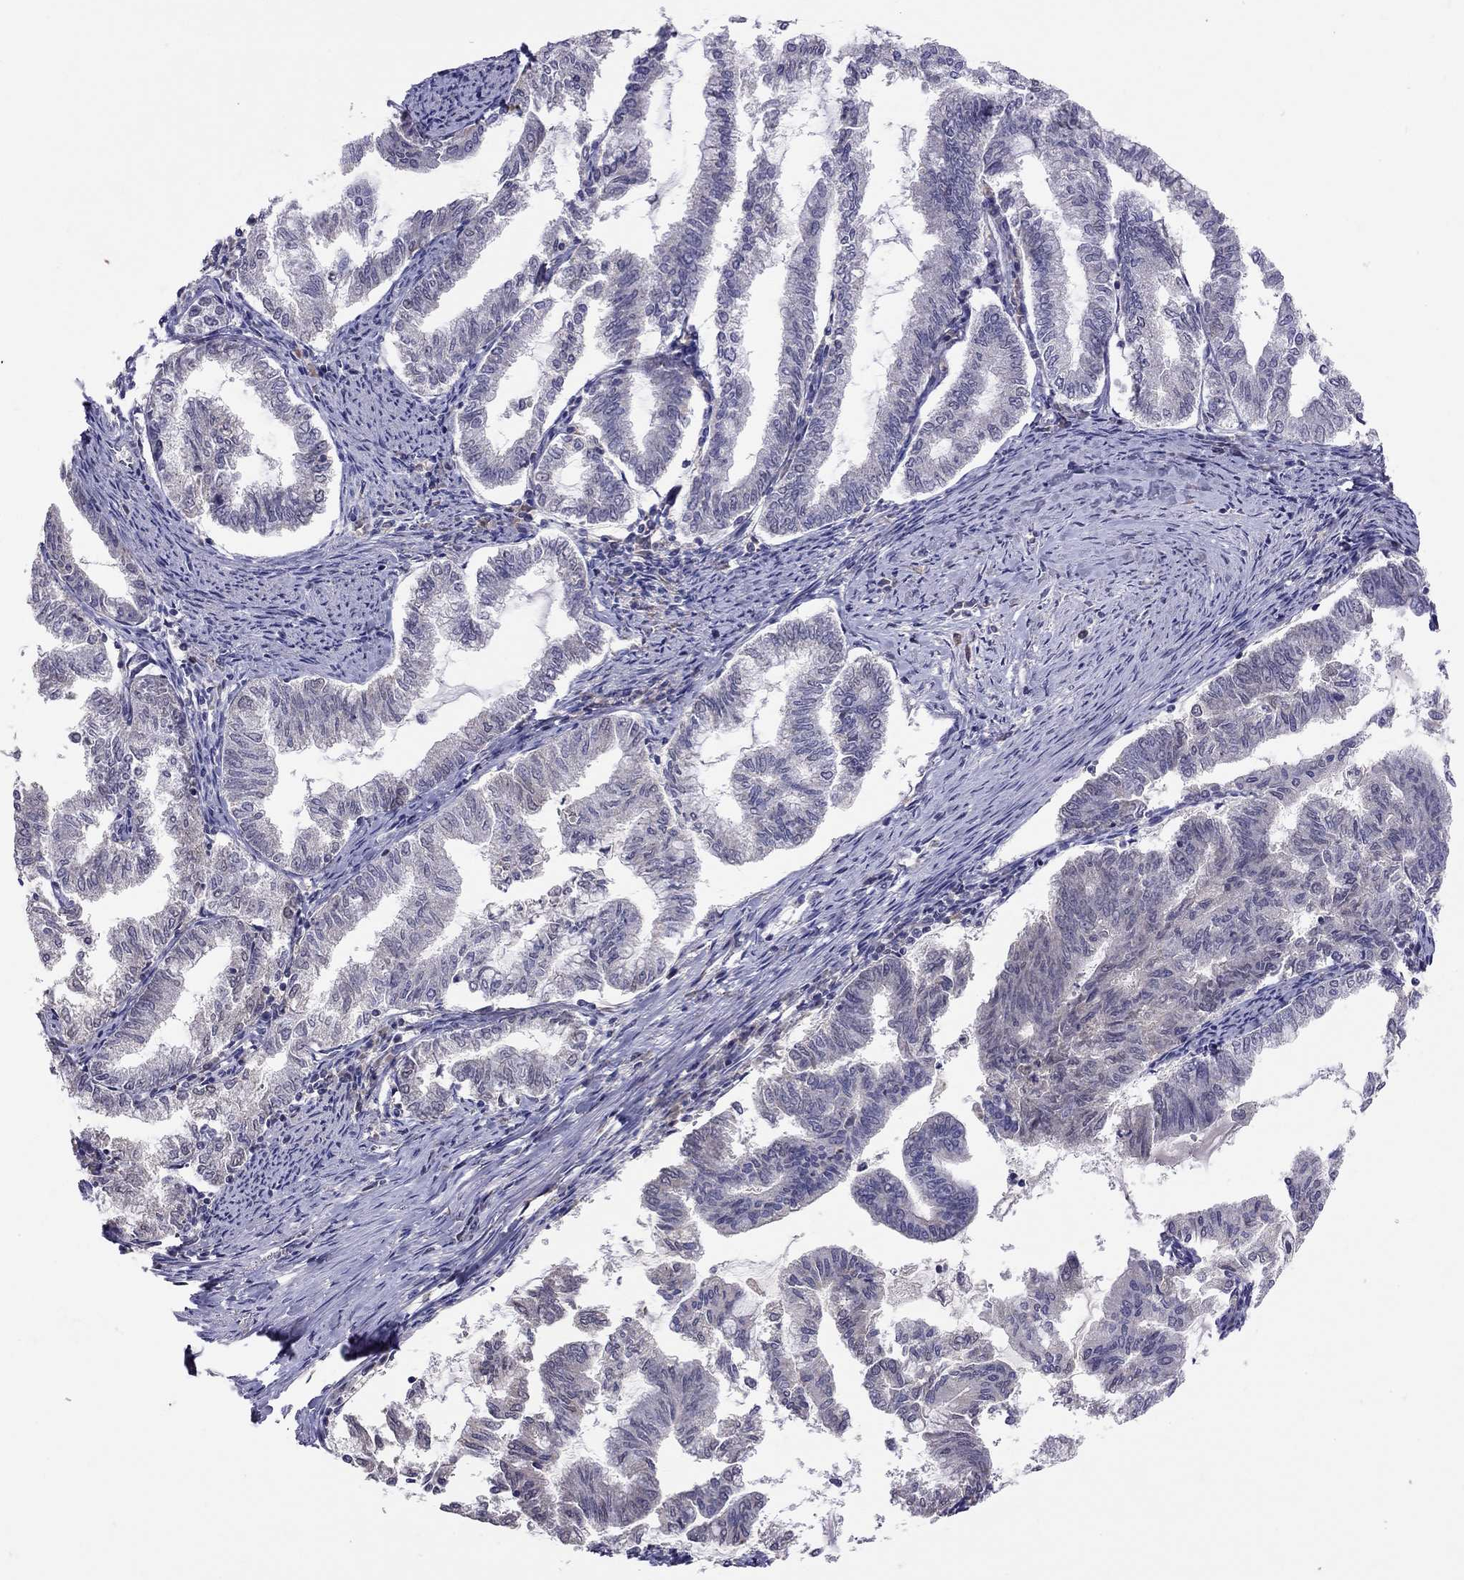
{"staining": {"intensity": "negative", "quantity": "none", "location": "none"}, "tissue": "endometrial cancer", "cell_type": "Tumor cells", "image_type": "cancer", "snomed": [{"axis": "morphology", "description": "Adenocarcinoma, NOS"}, {"axis": "topography", "description": "Endometrium"}], "caption": "Tumor cells show no significant protein staining in adenocarcinoma (endometrial).", "gene": "RTP5", "patient": {"sex": "female", "age": 79}}